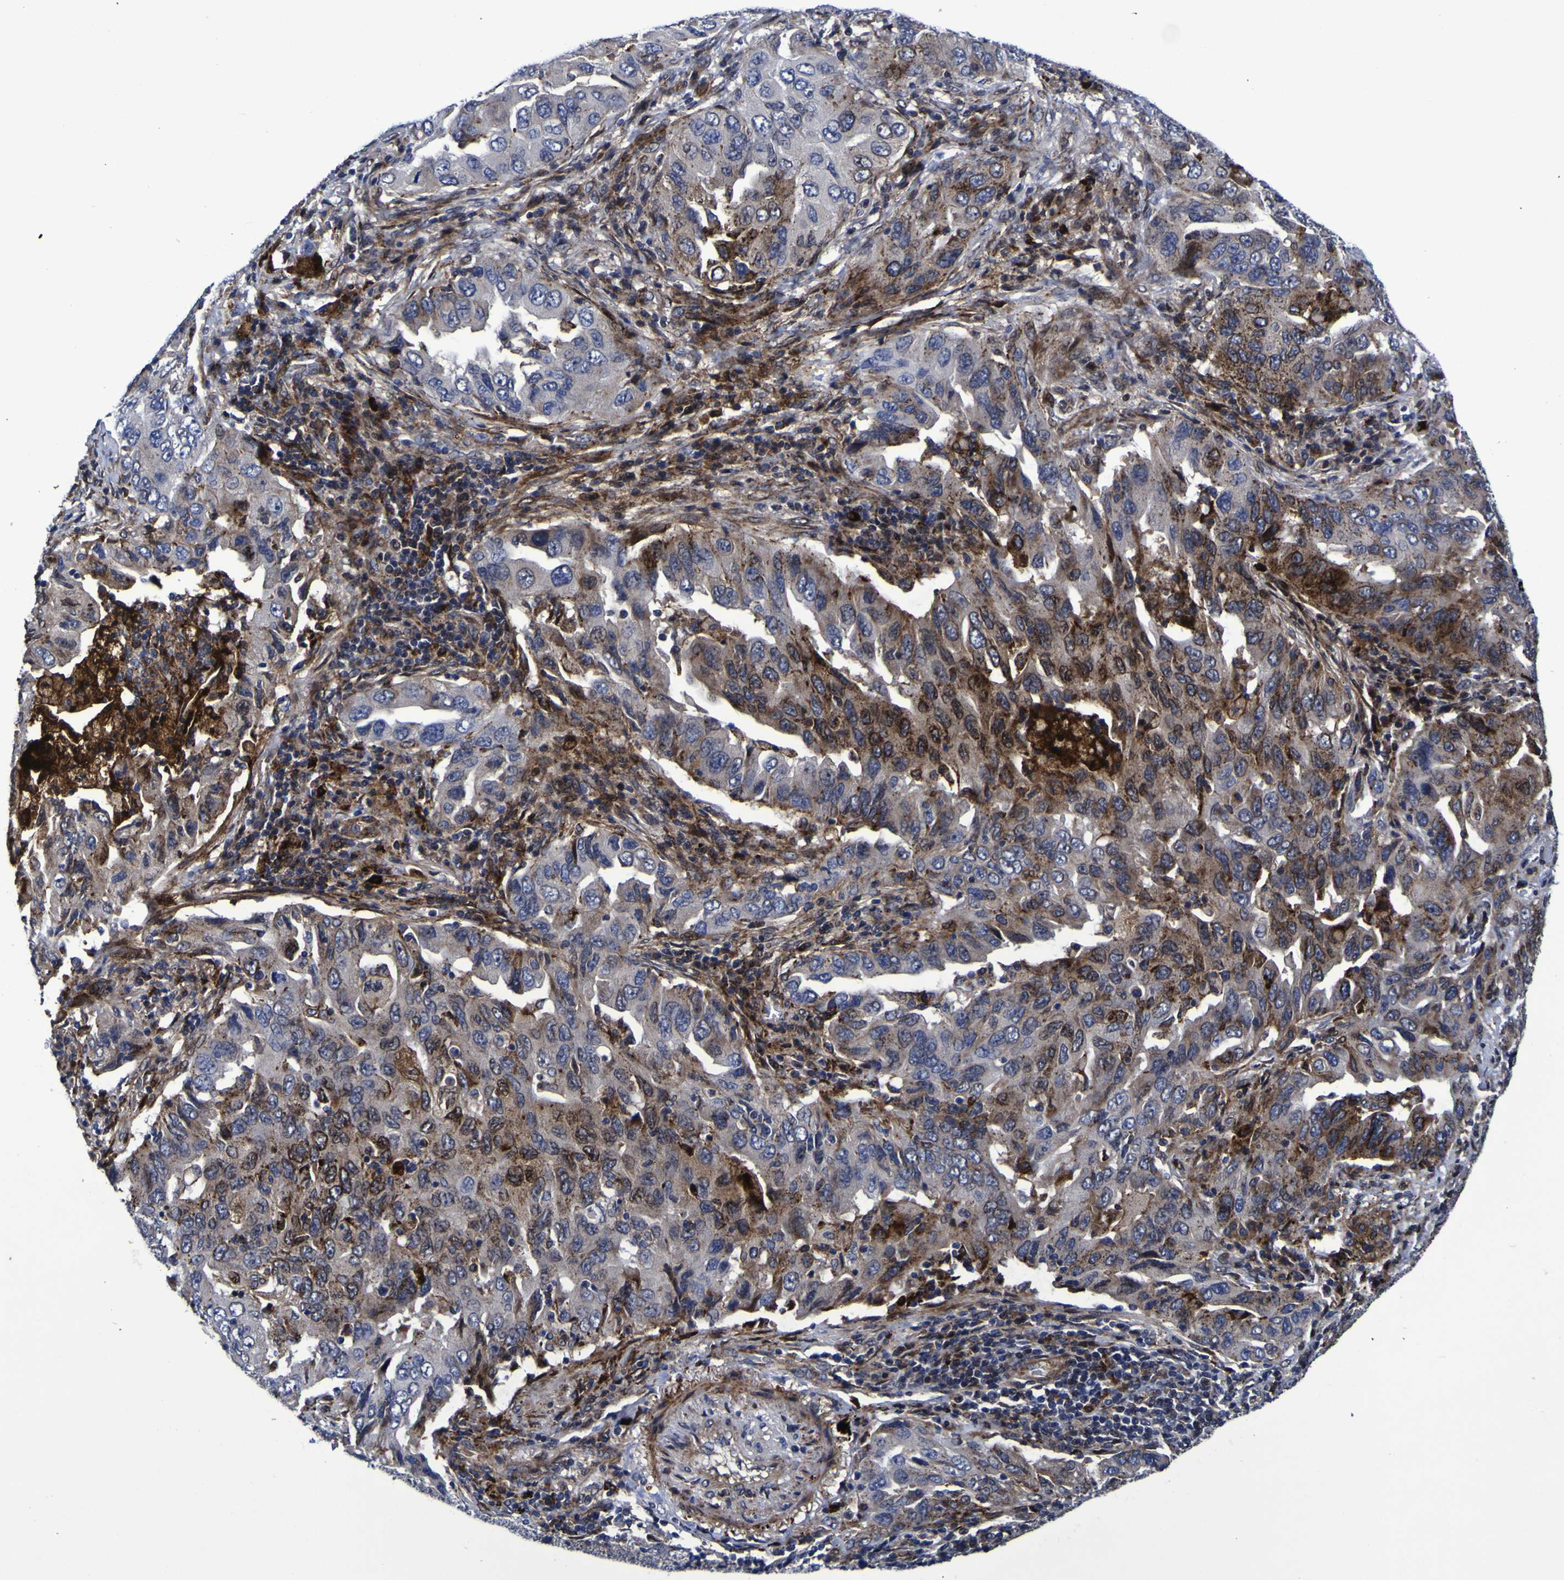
{"staining": {"intensity": "strong", "quantity": "25%-75%", "location": "cytoplasmic/membranous,nuclear"}, "tissue": "lung cancer", "cell_type": "Tumor cells", "image_type": "cancer", "snomed": [{"axis": "morphology", "description": "Adenocarcinoma, NOS"}, {"axis": "topography", "description": "Lung"}], "caption": "DAB (3,3'-diaminobenzidine) immunohistochemical staining of human lung cancer (adenocarcinoma) shows strong cytoplasmic/membranous and nuclear protein positivity in about 25%-75% of tumor cells. (DAB IHC with brightfield microscopy, high magnification).", "gene": "MGLL", "patient": {"sex": "female", "age": 65}}